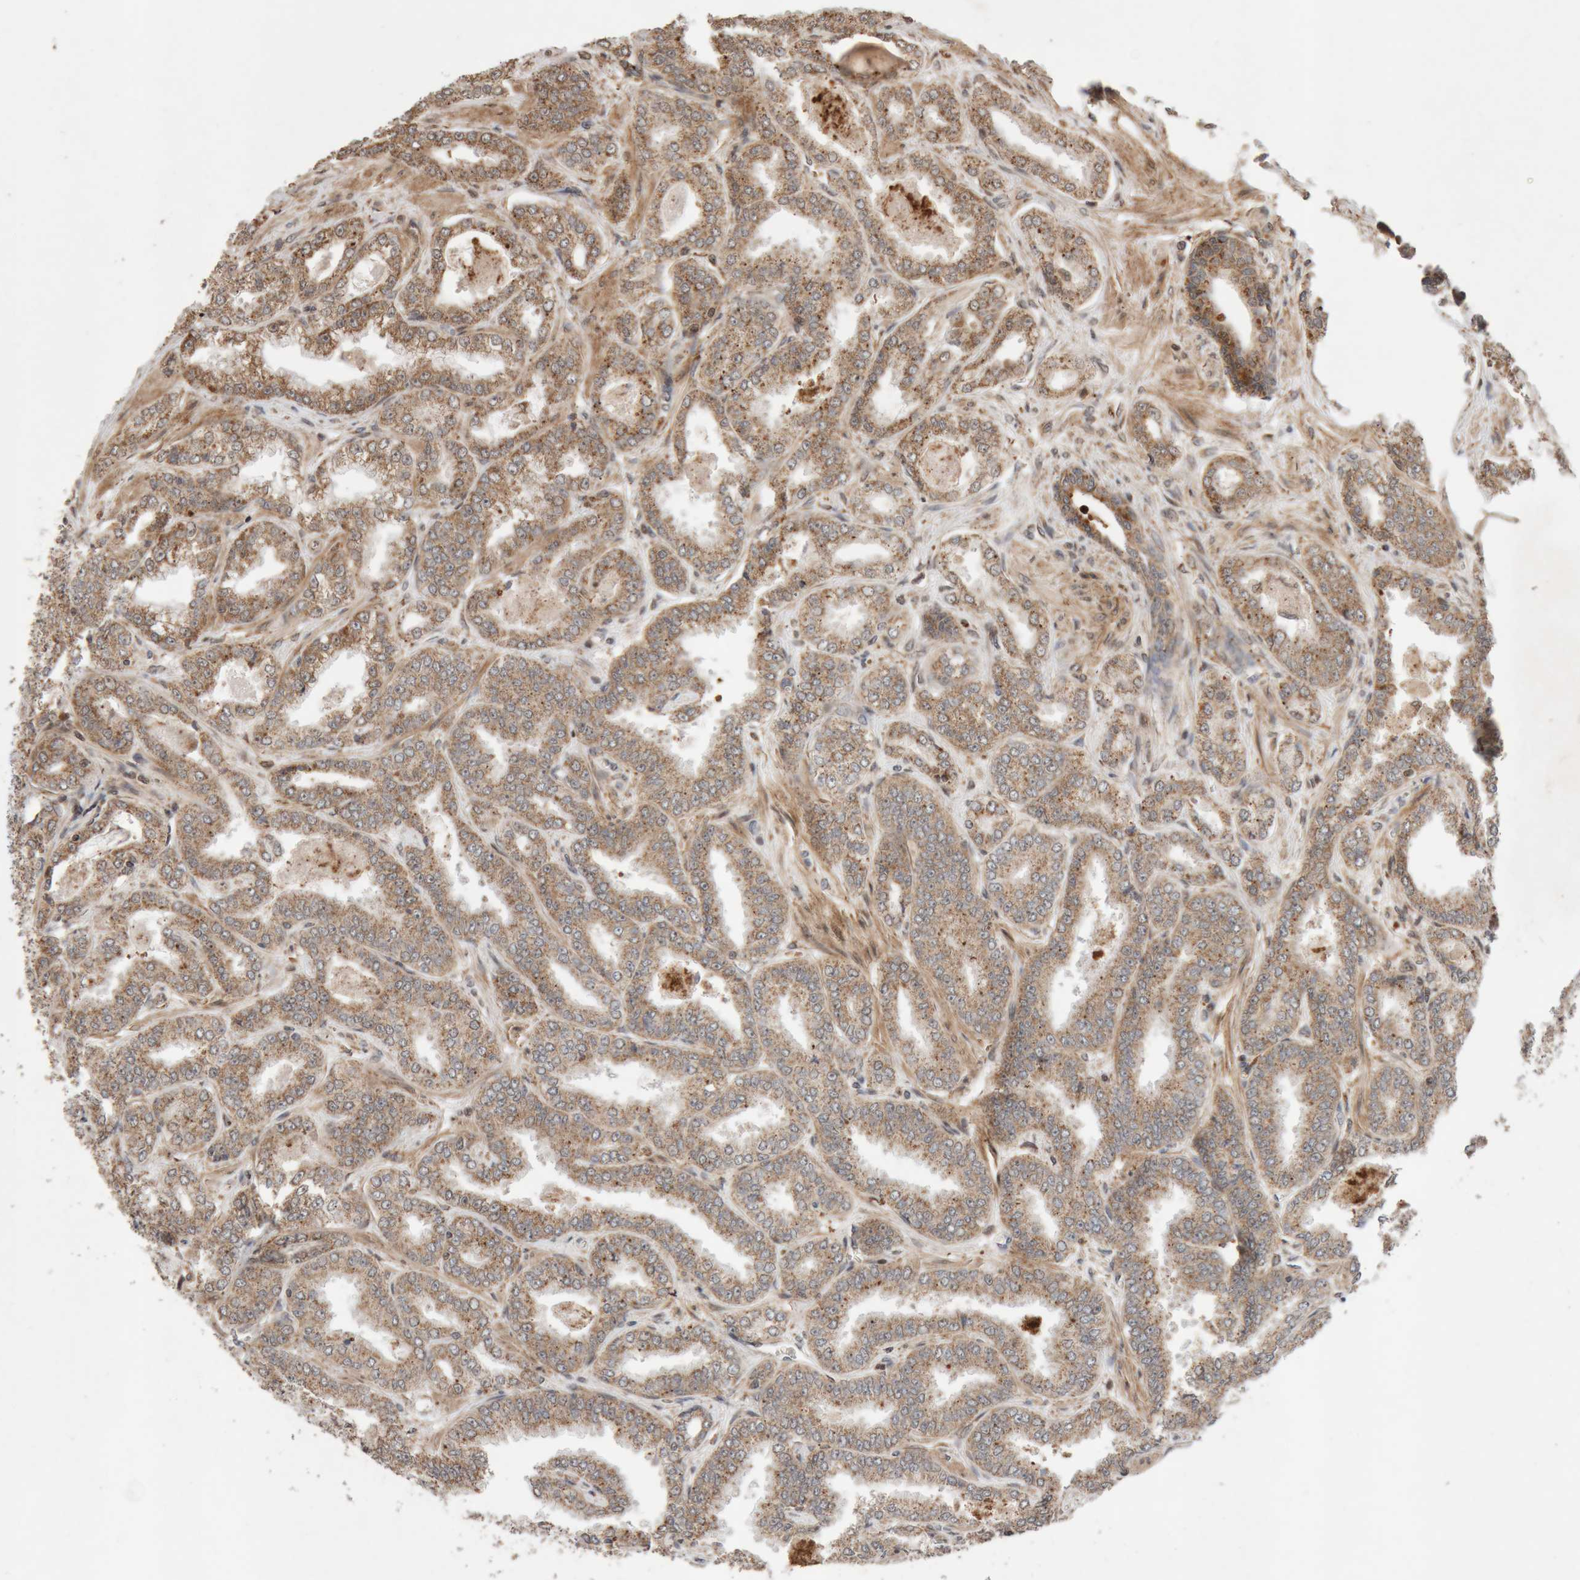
{"staining": {"intensity": "moderate", "quantity": ">75%", "location": "cytoplasmic/membranous"}, "tissue": "prostate cancer", "cell_type": "Tumor cells", "image_type": "cancer", "snomed": [{"axis": "morphology", "description": "Adenocarcinoma, High grade"}, {"axis": "topography", "description": "Prostate"}], "caption": "Immunohistochemistry photomicrograph of neoplastic tissue: human prostate cancer stained using immunohistochemistry demonstrates medium levels of moderate protein expression localized specifically in the cytoplasmic/membranous of tumor cells, appearing as a cytoplasmic/membranous brown color.", "gene": "KIF21B", "patient": {"sex": "male", "age": 71}}